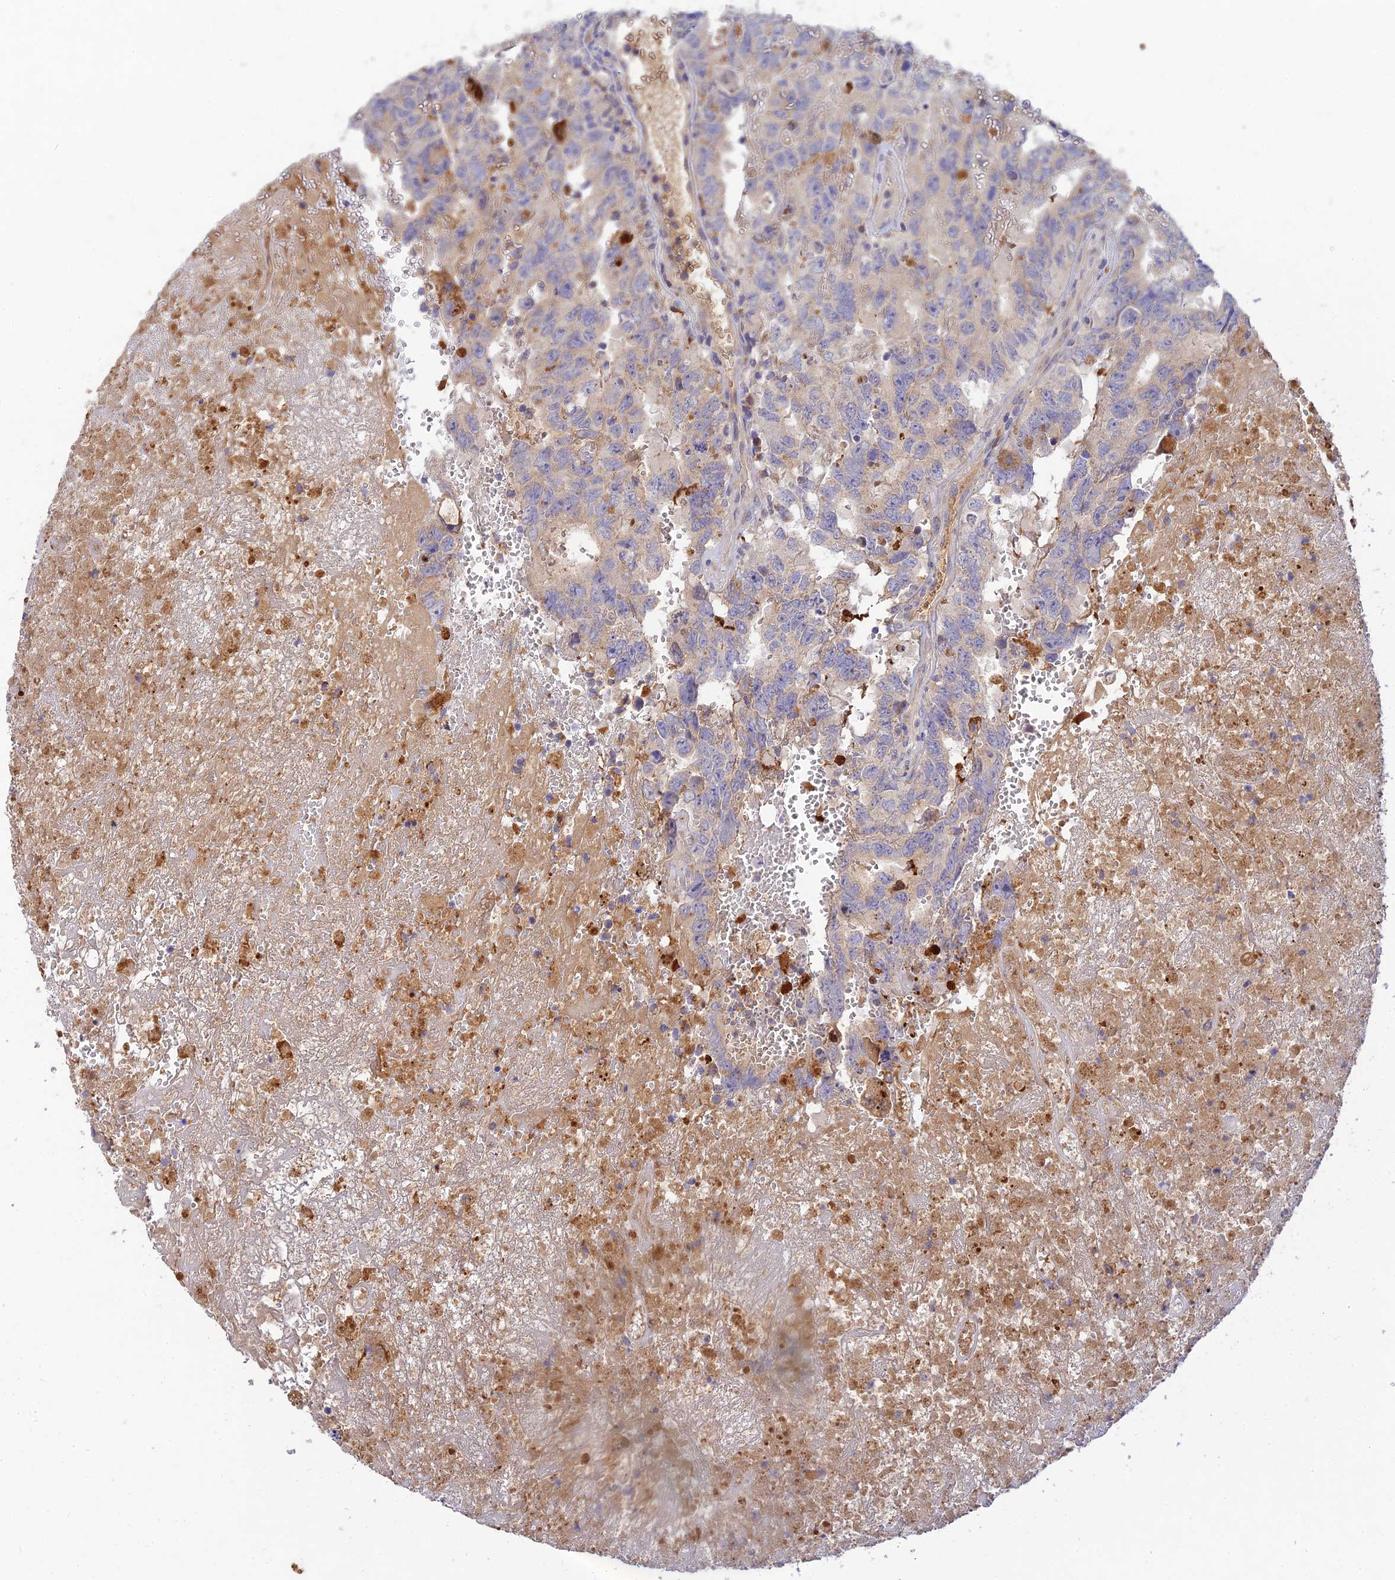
{"staining": {"intensity": "negative", "quantity": "none", "location": "none"}, "tissue": "testis cancer", "cell_type": "Tumor cells", "image_type": "cancer", "snomed": [{"axis": "morphology", "description": "Carcinoma, Embryonal, NOS"}, {"axis": "topography", "description": "Testis"}], "caption": "DAB immunohistochemical staining of human embryonal carcinoma (testis) demonstrates no significant expression in tumor cells. (Stains: DAB IHC with hematoxylin counter stain, Microscopy: brightfield microscopy at high magnification).", "gene": "ACSM5", "patient": {"sex": "male", "age": 45}}